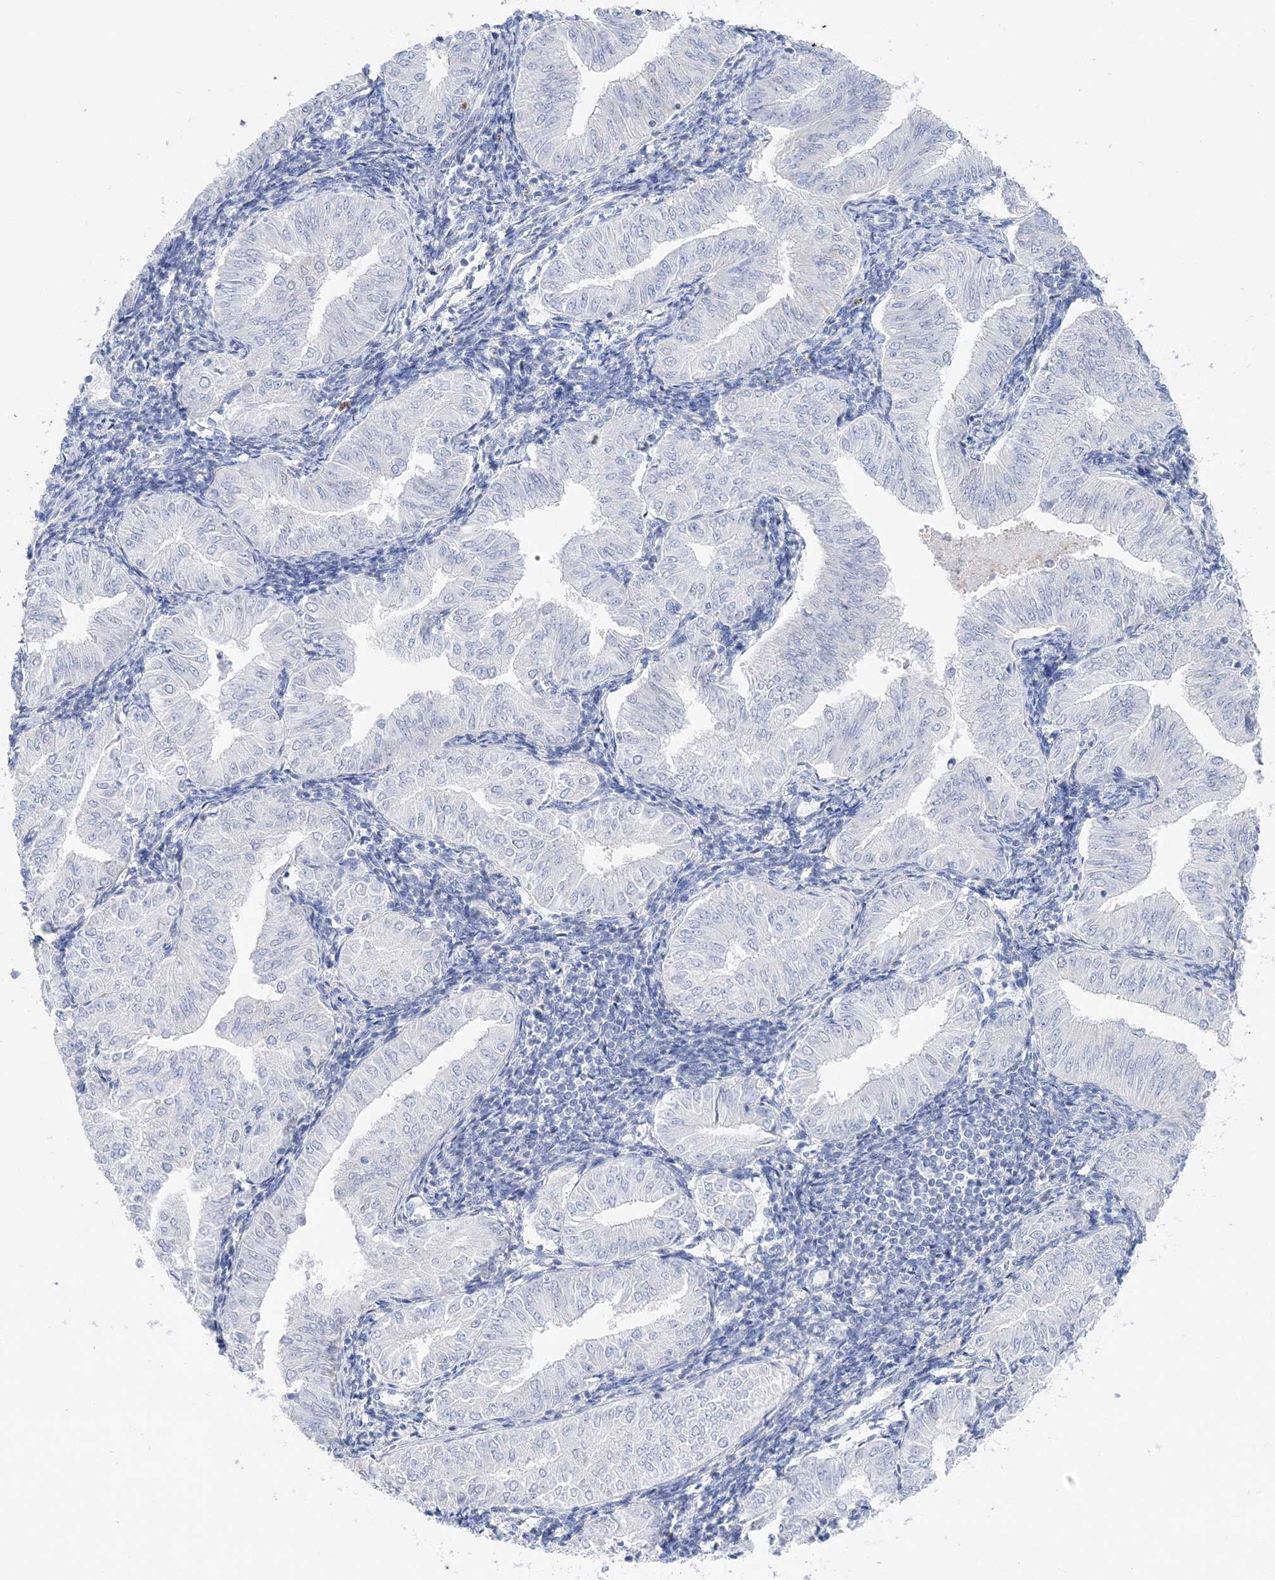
{"staining": {"intensity": "negative", "quantity": "none", "location": "none"}, "tissue": "endometrial cancer", "cell_type": "Tumor cells", "image_type": "cancer", "snomed": [{"axis": "morphology", "description": "Normal tissue, NOS"}, {"axis": "morphology", "description": "Adenocarcinoma, NOS"}, {"axis": "topography", "description": "Endometrium"}], "caption": "Immunohistochemistry histopathology image of neoplastic tissue: human endometrial adenocarcinoma stained with DAB demonstrates no significant protein staining in tumor cells. (DAB immunohistochemistry visualized using brightfield microscopy, high magnification).", "gene": "HMGCS1", "patient": {"sex": "female", "age": 53}}